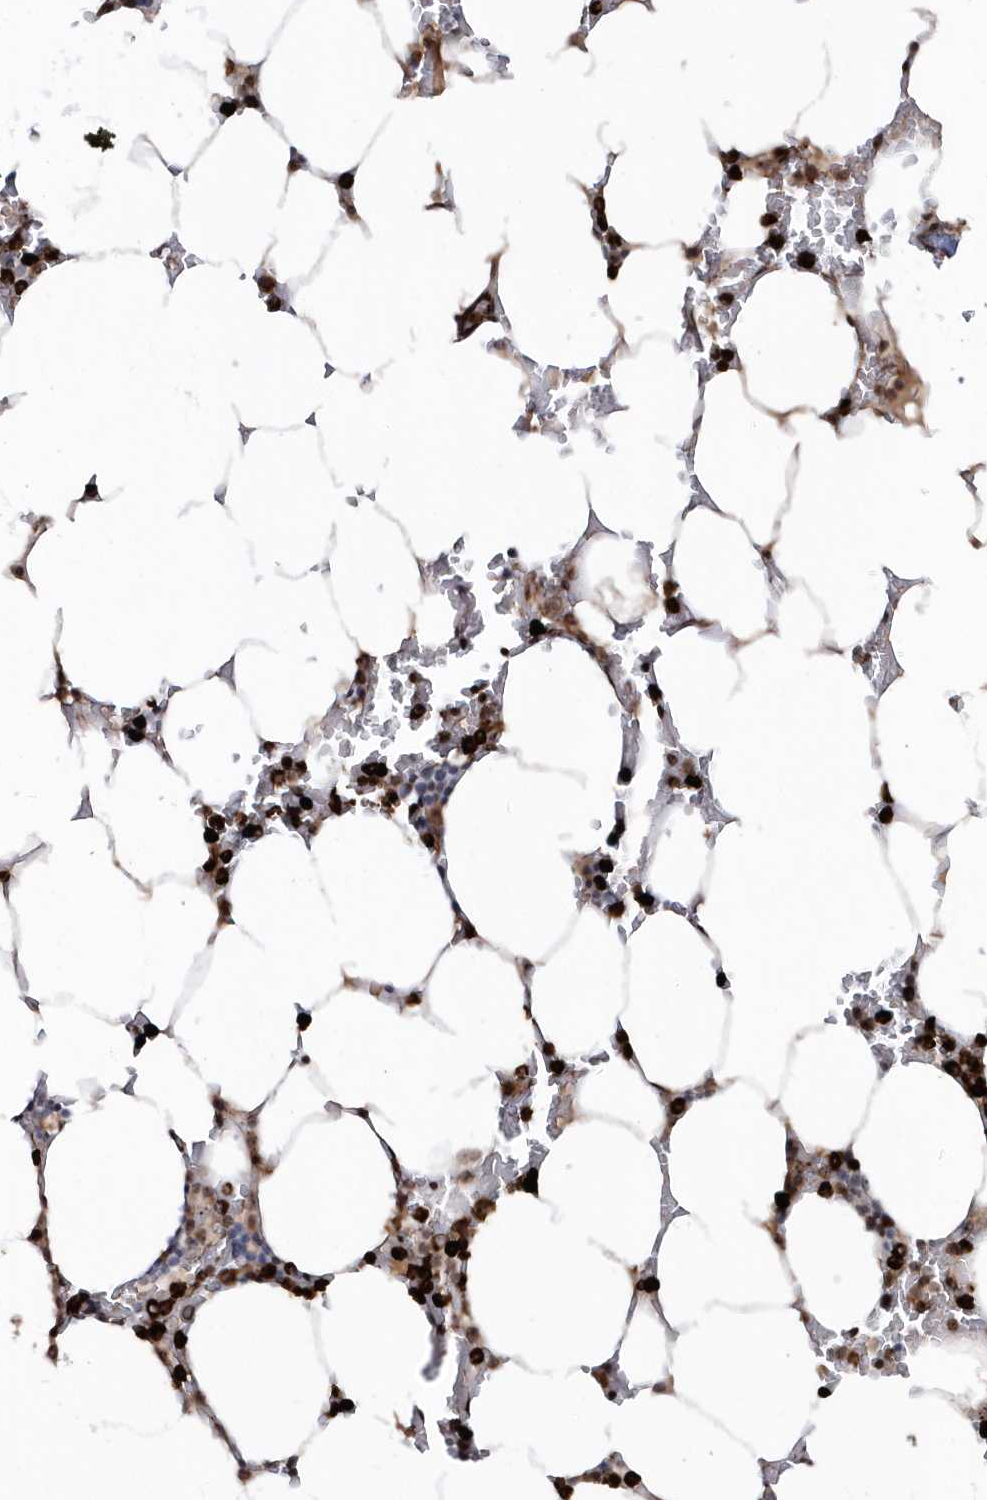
{"staining": {"intensity": "strong", "quantity": "25%-75%", "location": "cytoplasmic/membranous,nuclear"}, "tissue": "bone marrow", "cell_type": "Hematopoietic cells", "image_type": "normal", "snomed": [{"axis": "morphology", "description": "Normal tissue, NOS"}, {"axis": "topography", "description": "Bone marrow"}], "caption": "Immunohistochemistry (IHC) of benign bone marrow demonstrates high levels of strong cytoplasmic/membranous,nuclear expression in approximately 25%-75% of hematopoietic cells.", "gene": "SOWAHB", "patient": {"sex": "male", "age": 70}}